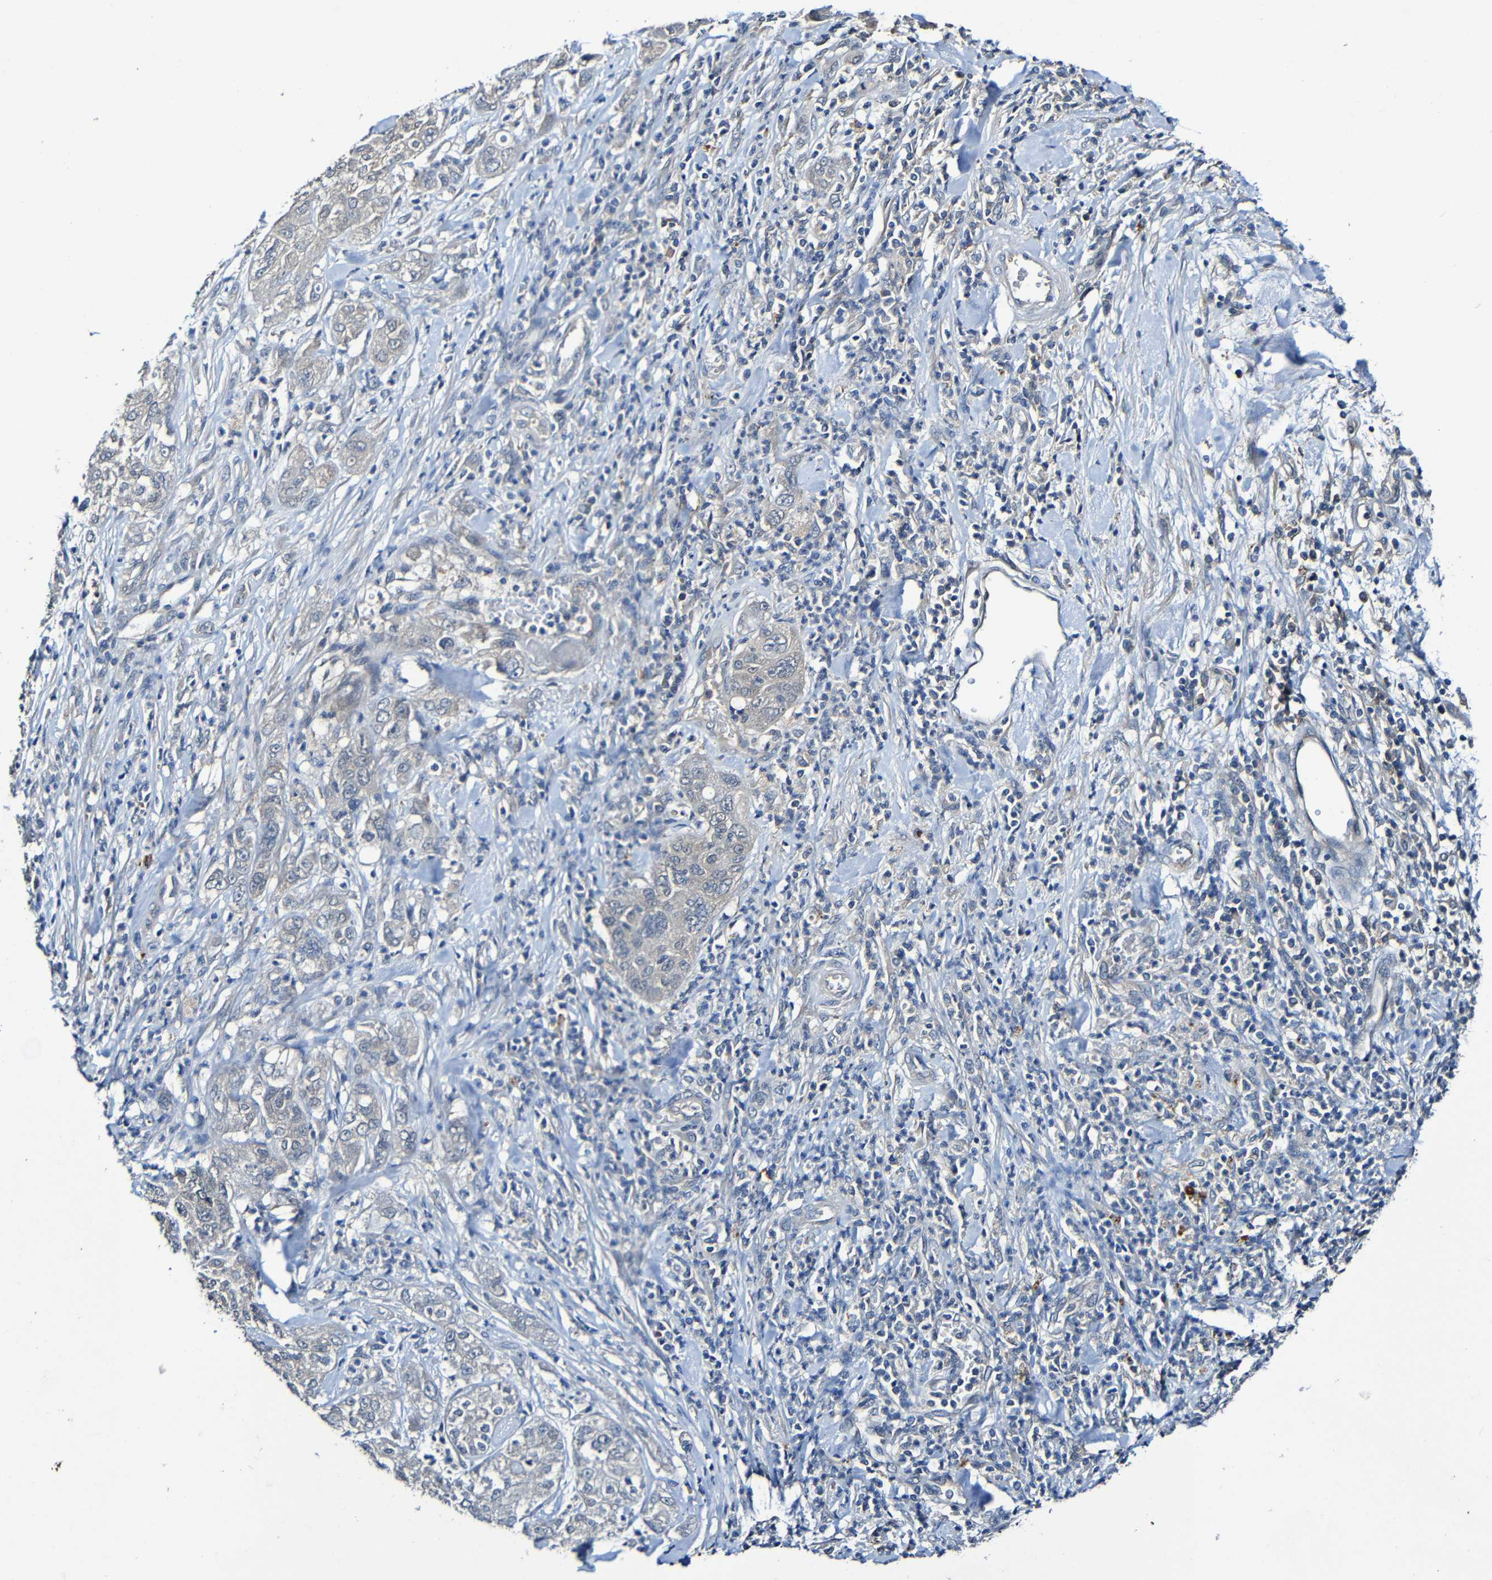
{"staining": {"intensity": "negative", "quantity": "none", "location": "none"}, "tissue": "pancreatic cancer", "cell_type": "Tumor cells", "image_type": "cancer", "snomed": [{"axis": "morphology", "description": "Adenocarcinoma, NOS"}, {"axis": "topography", "description": "Pancreas"}], "caption": "A high-resolution image shows IHC staining of adenocarcinoma (pancreatic), which displays no significant staining in tumor cells.", "gene": "LRRC70", "patient": {"sex": "female", "age": 78}}